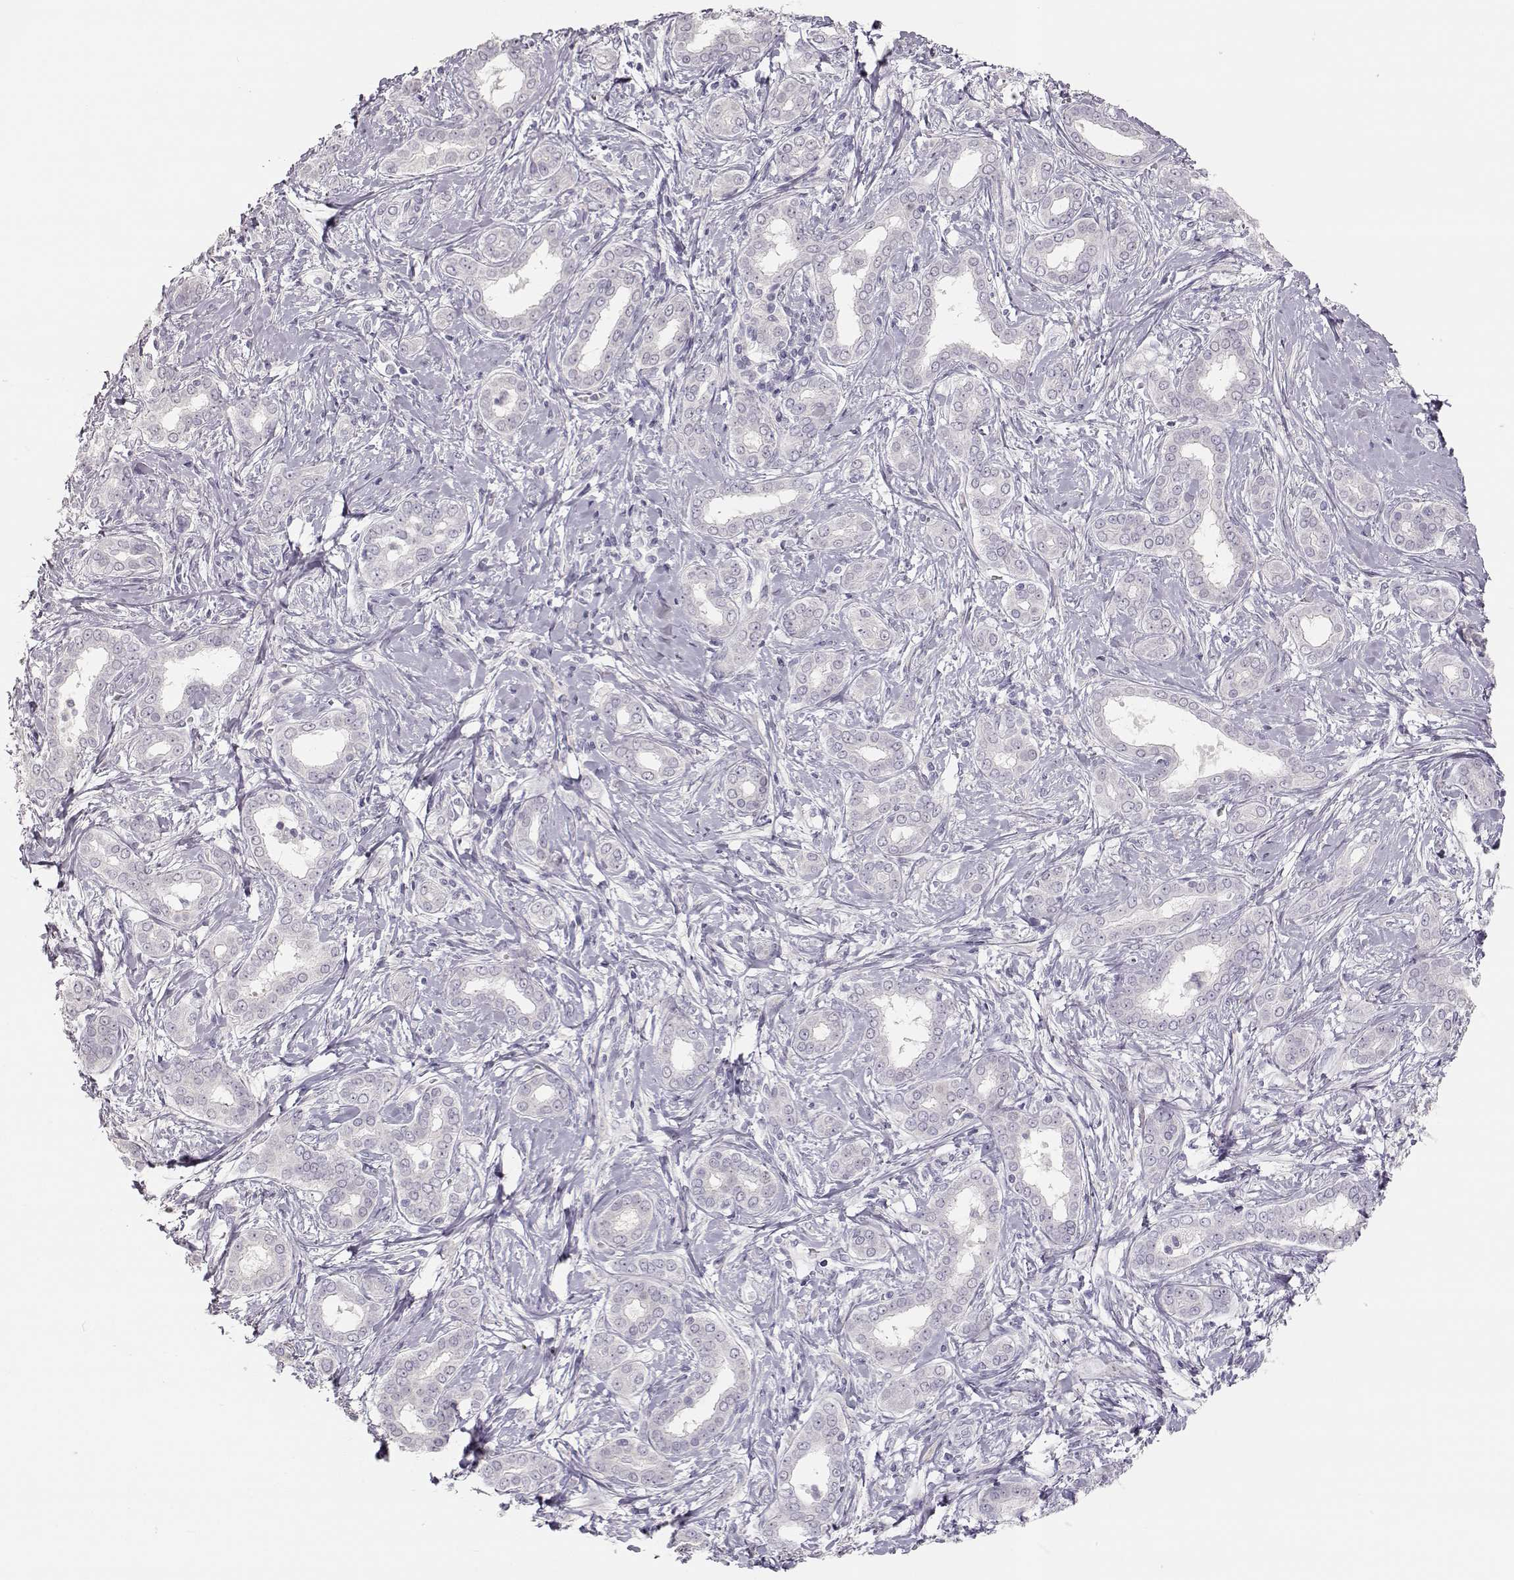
{"staining": {"intensity": "negative", "quantity": "none", "location": "none"}, "tissue": "liver cancer", "cell_type": "Tumor cells", "image_type": "cancer", "snomed": [{"axis": "morphology", "description": "Cholangiocarcinoma"}, {"axis": "topography", "description": "Liver"}], "caption": "An immunohistochemistry (IHC) image of liver cancer (cholangiocarcinoma) is shown. There is no staining in tumor cells of liver cancer (cholangiocarcinoma).", "gene": "LEPR", "patient": {"sex": "female", "age": 47}}